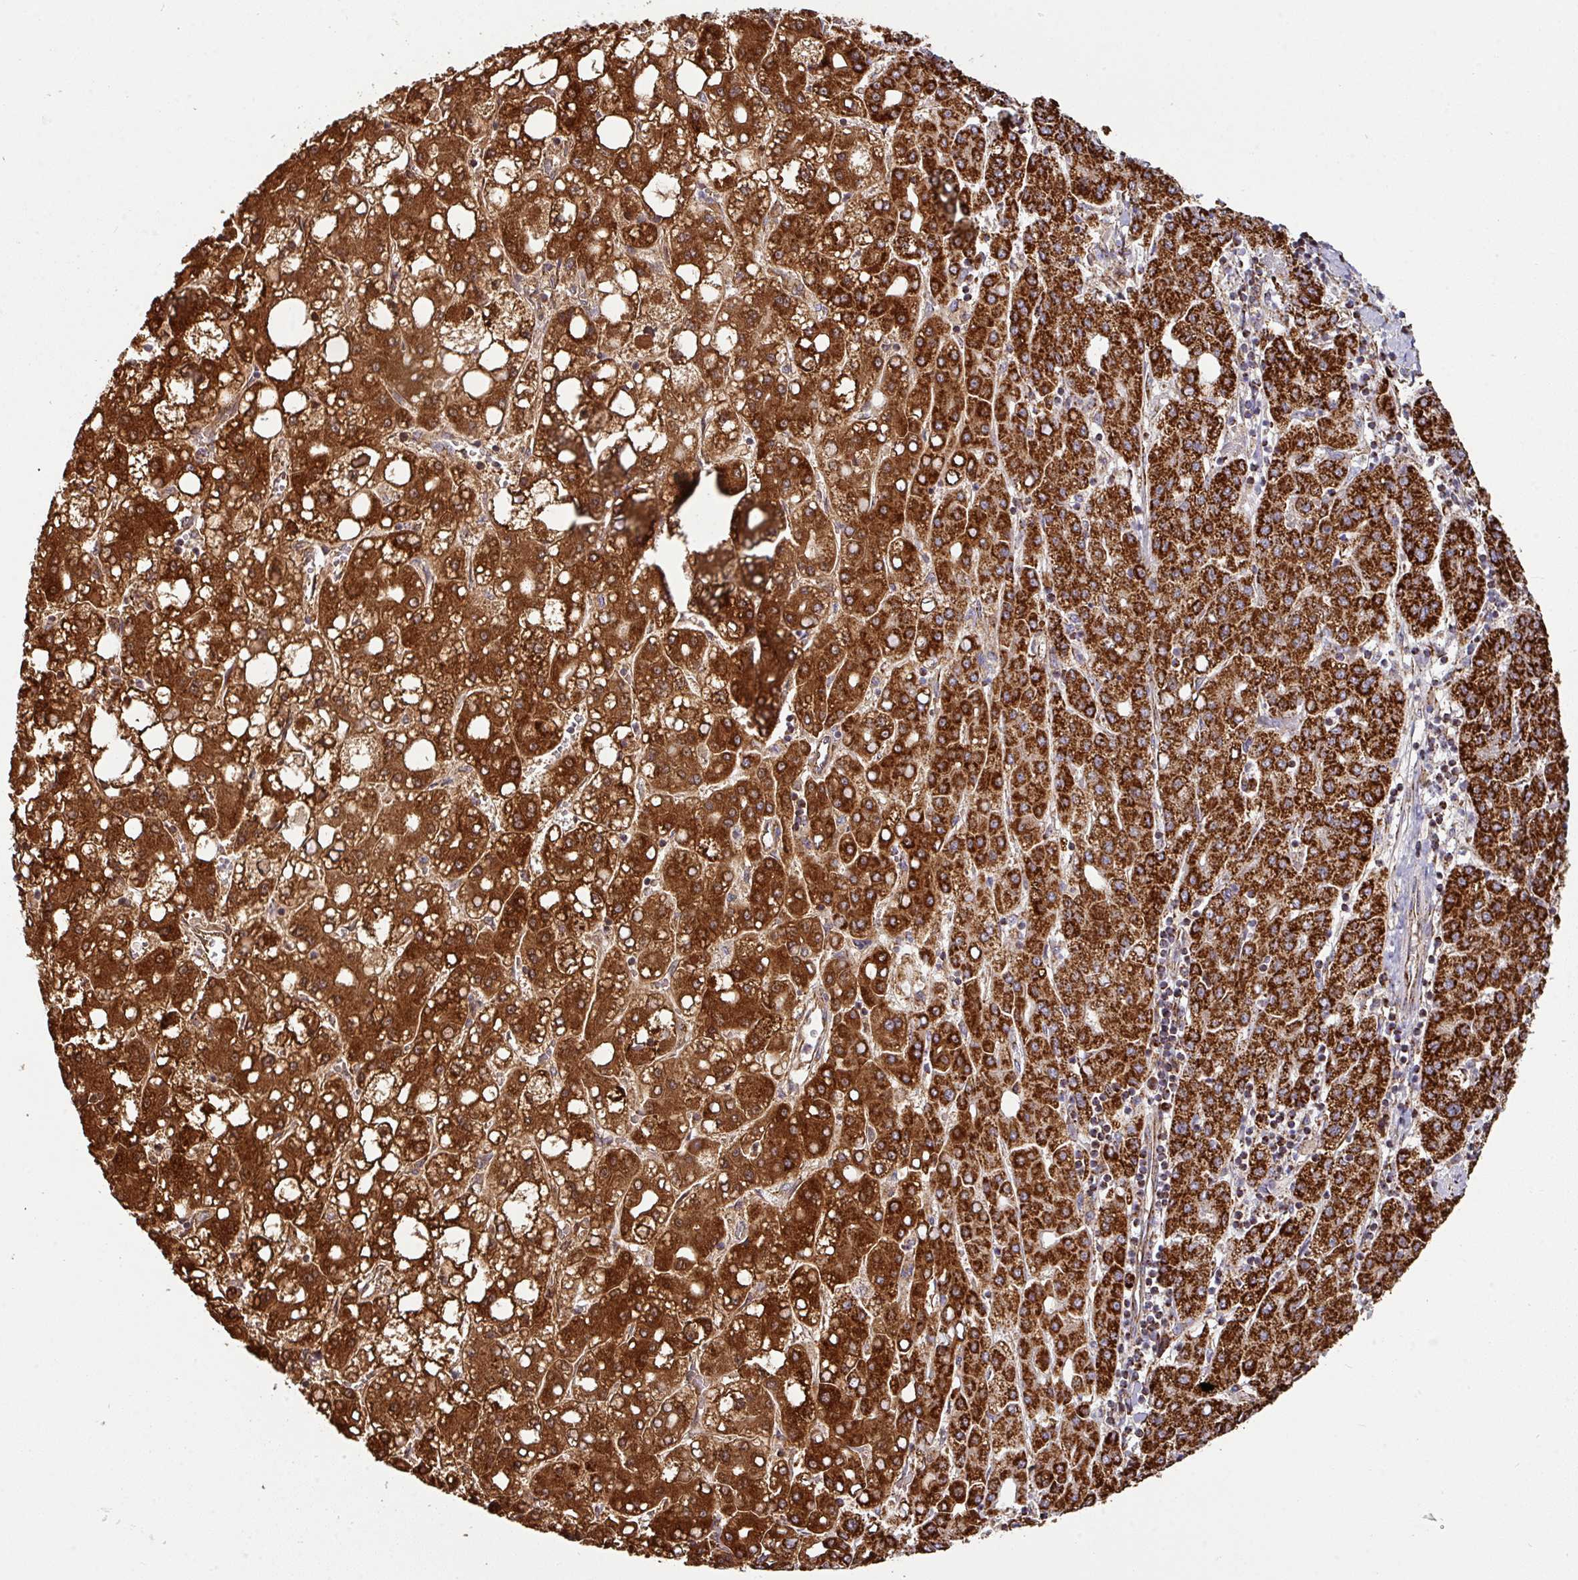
{"staining": {"intensity": "strong", "quantity": ">75%", "location": "cytoplasmic/membranous"}, "tissue": "liver cancer", "cell_type": "Tumor cells", "image_type": "cancer", "snomed": [{"axis": "morphology", "description": "Carcinoma, Hepatocellular, NOS"}, {"axis": "topography", "description": "Liver"}], "caption": "IHC staining of liver hepatocellular carcinoma, which exhibits high levels of strong cytoplasmic/membranous expression in about >75% of tumor cells indicating strong cytoplasmic/membranous protein expression. The staining was performed using DAB (3,3'-diaminobenzidine) (brown) for protein detection and nuclei were counterstained in hematoxylin (blue).", "gene": "TRAP1", "patient": {"sex": "male", "age": 65}}